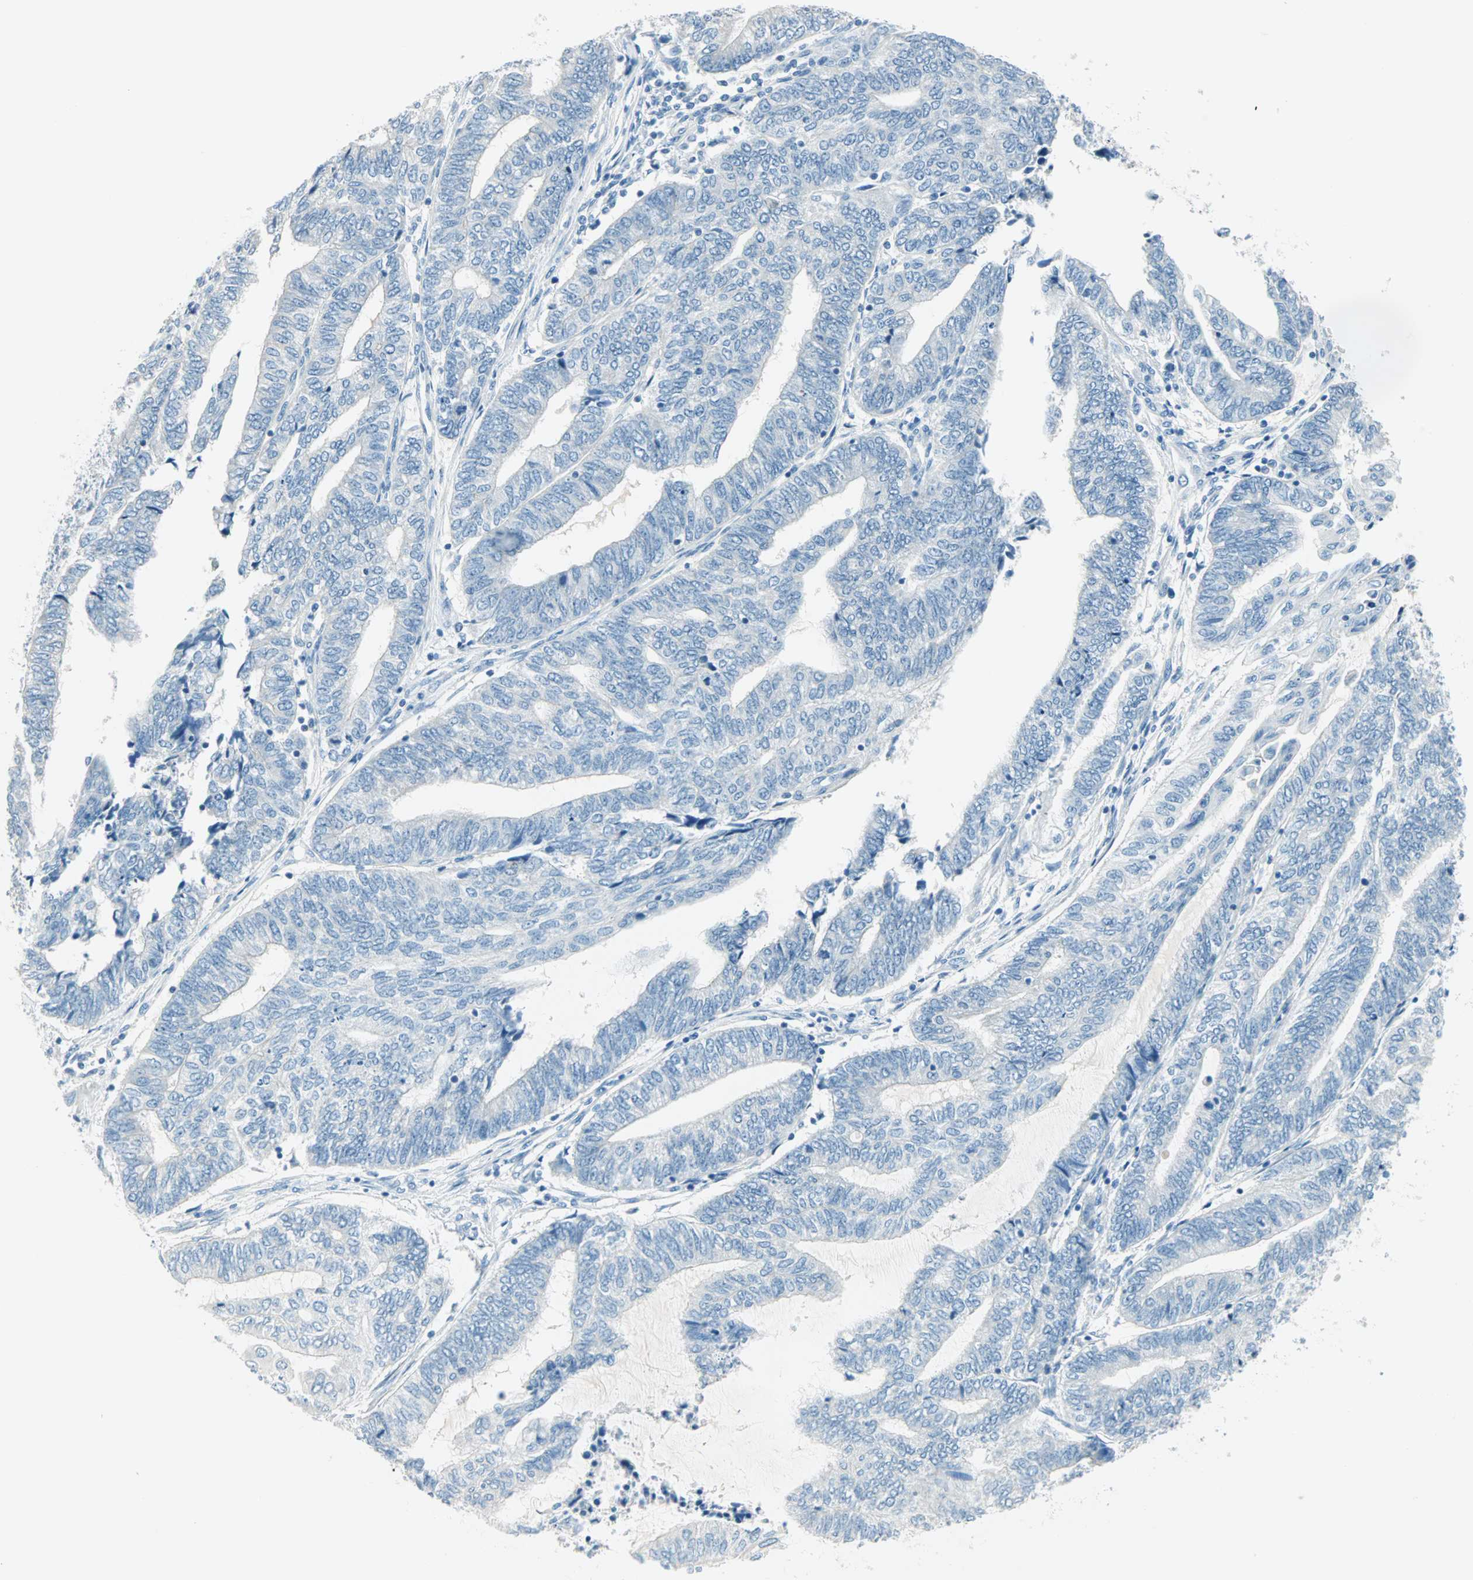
{"staining": {"intensity": "negative", "quantity": "none", "location": "none"}, "tissue": "endometrial cancer", "cell_type": "Tumor cells", "image_type": "cancer", "snomed": [{"axis": "morphology", "description": "Adenocarcinoma, NOS"}, {"axis": "topography", "description": "Uterus"}, {"axis": "topography", "description": "Endometrium"}], "caption": "Photomicrograph shows no protein positivity in tumor cells of endometrial adenocarcinoma tissue.", "gene": "SULT1C2", "patient": {"sex": "female", "age": 70}}